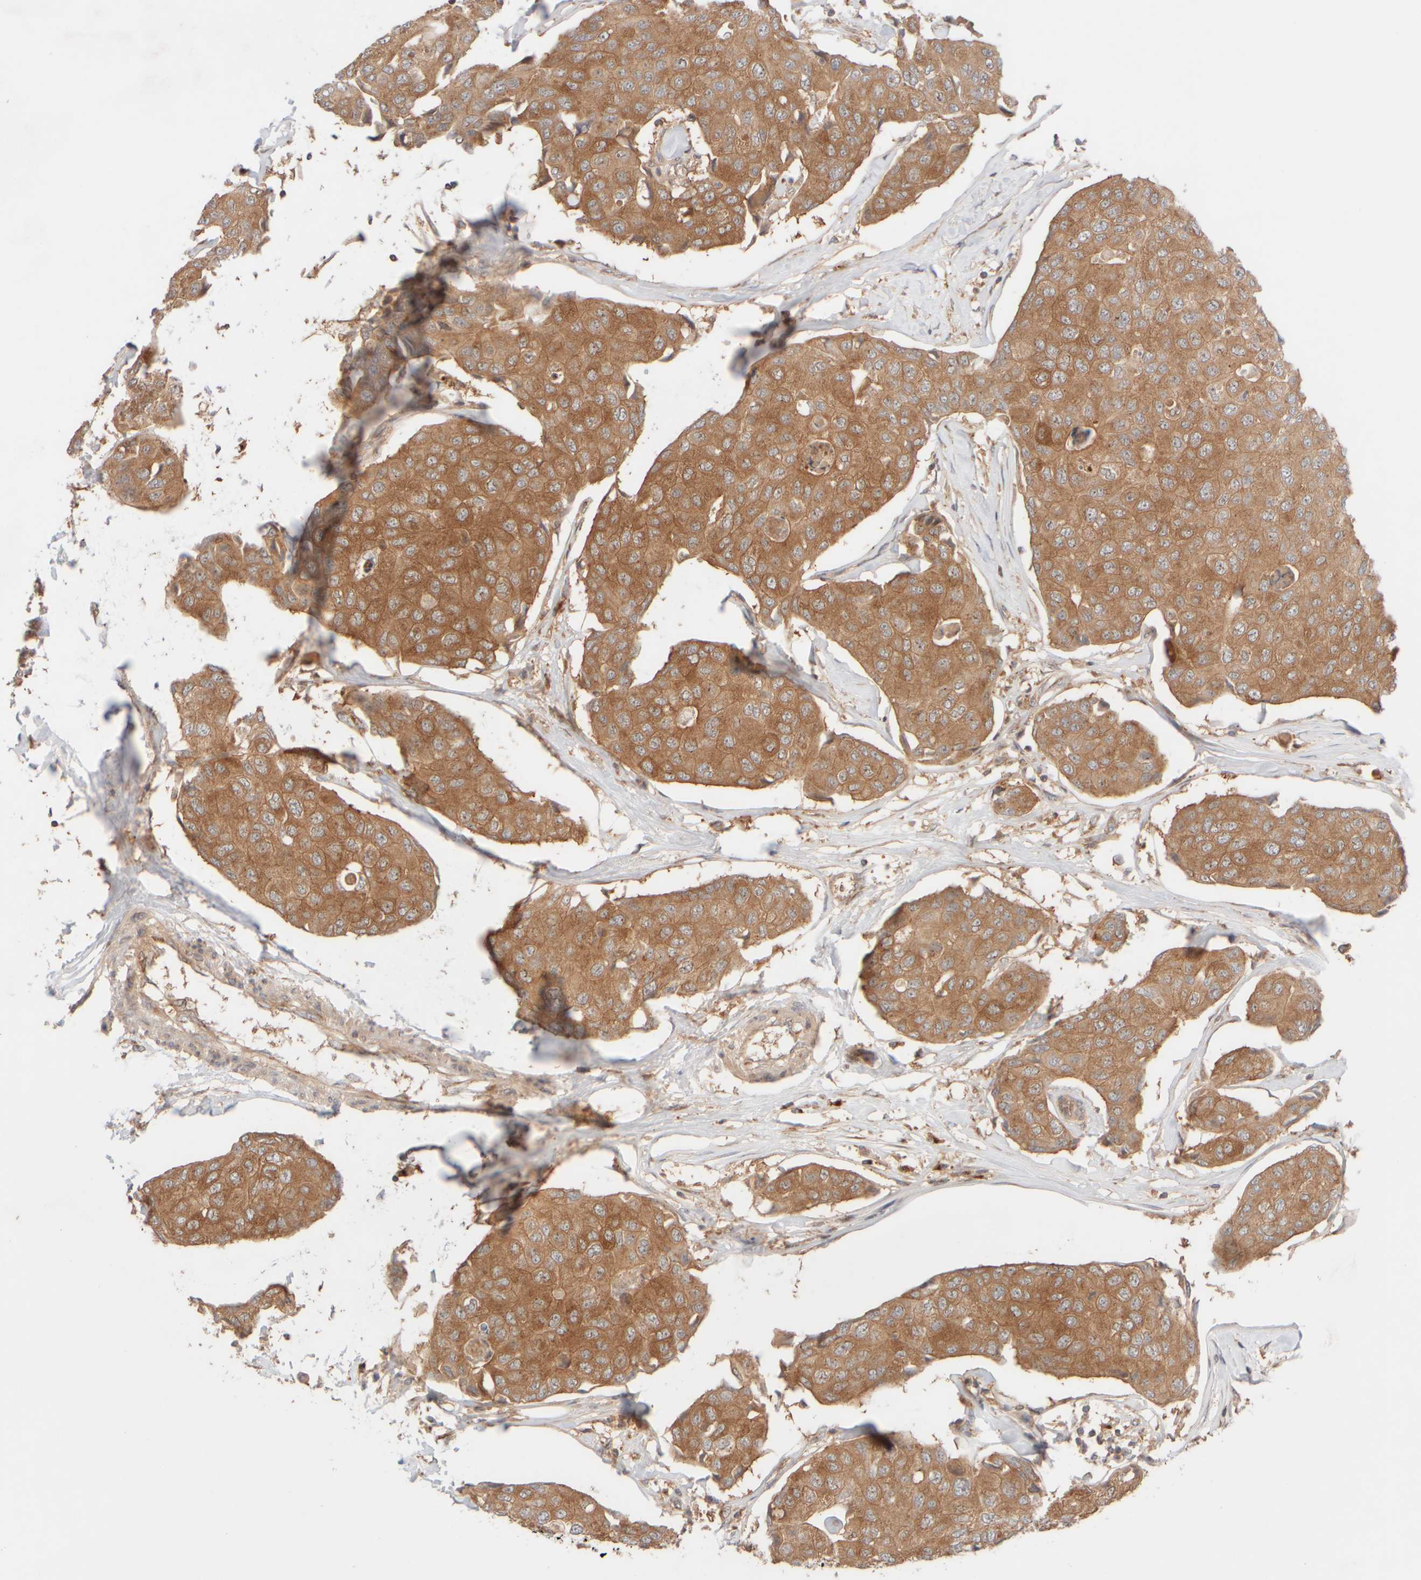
{"staining": {"intensity": "moderate", "quantity": ">75%", "location": "cytoplasmic/membranous"}, "tissue": "breast cancer", "cell_type": "Tumor cells", "image_type": "cancer", "snomed": [{"axis": "morphology", "description": "Duct carcinoma"}, {"axis": "topography", "description": "Breast"}], "caption": "Moderate cytoplasmic/membranous staining for a protein is present in about >75% of tumor cells of intraductal carcinoma (breast) using immunohistochemistry (IHC).", "gene": "RABEP1", "patient": {"sex": "female", "age": 80}}